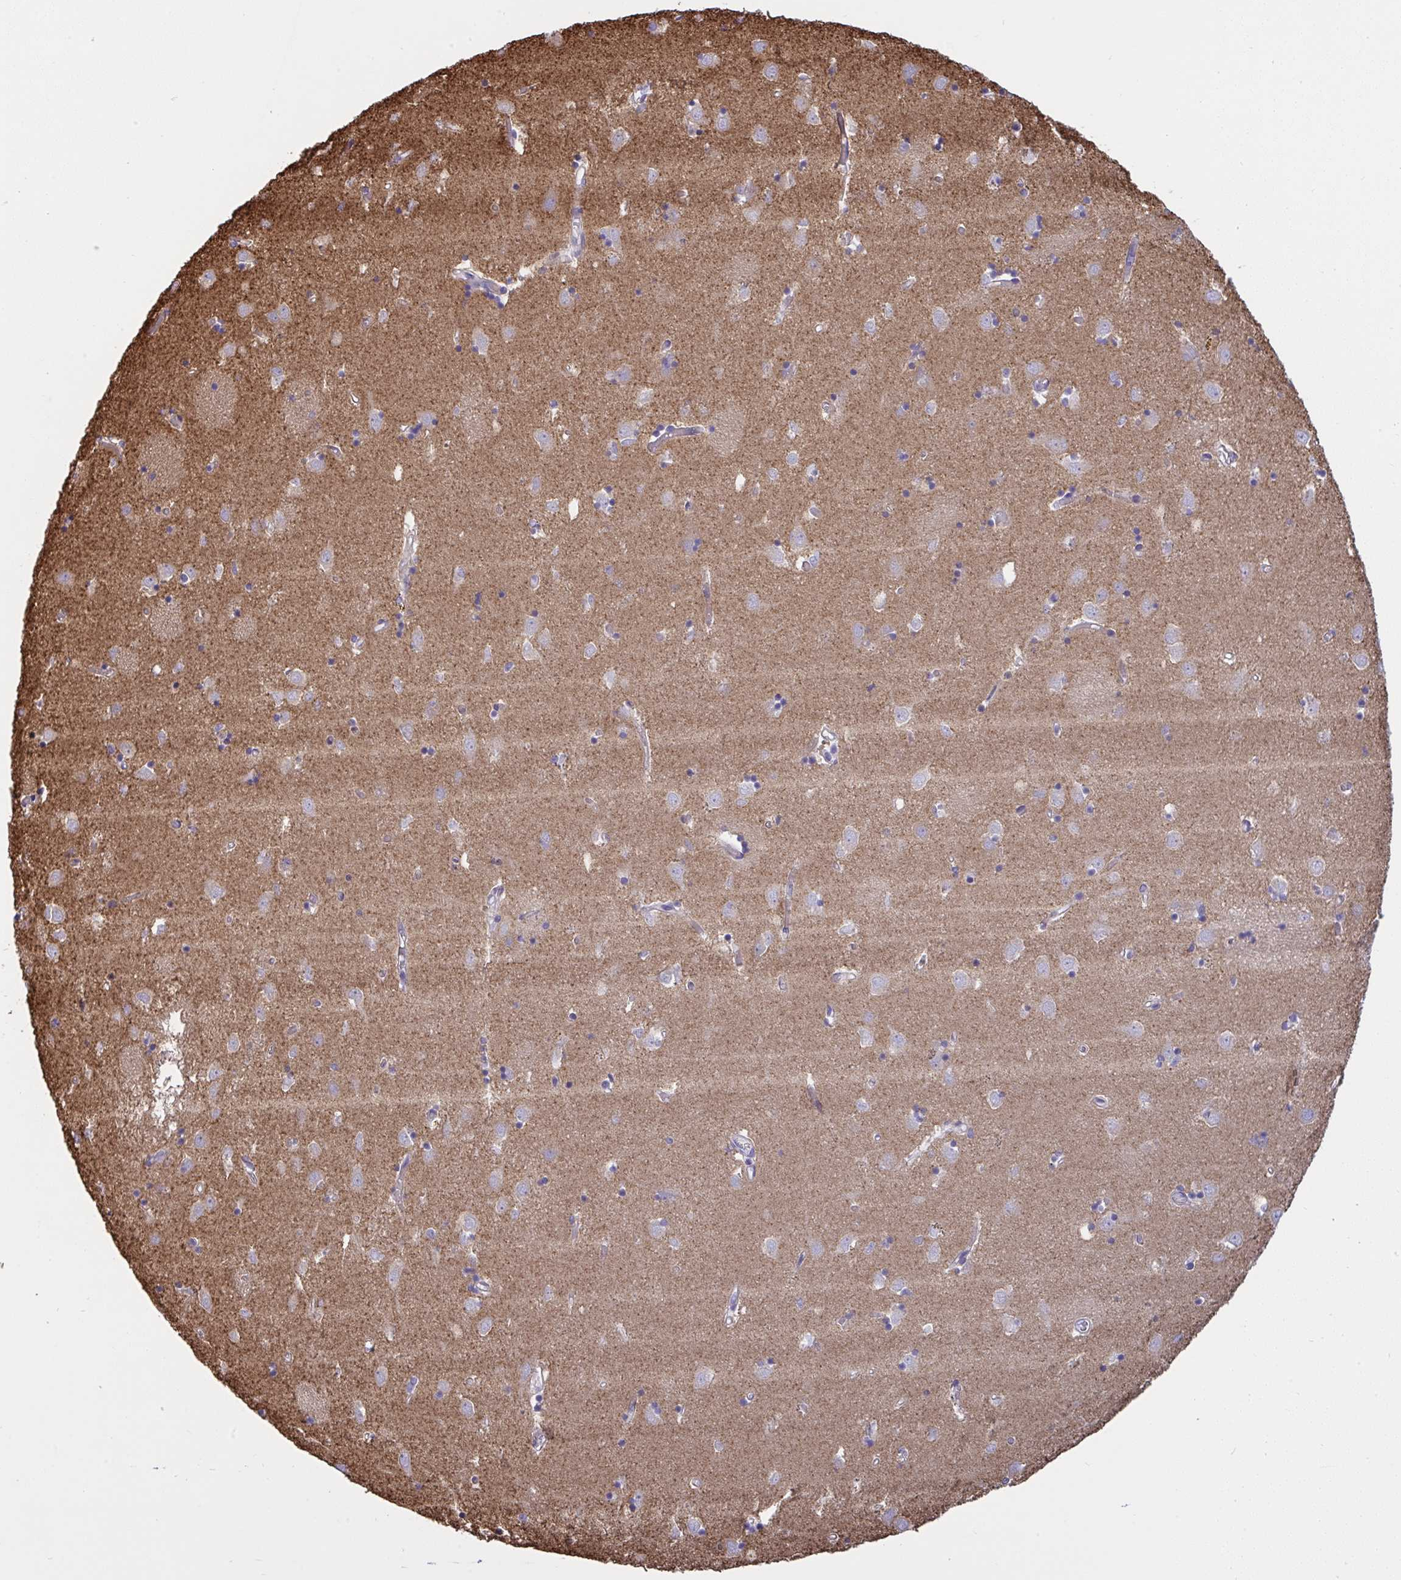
{"staining": {"intensity": "negative", "quantity": "none", "location": "none"}, "tissue": "caudate", "cell_type": "Glial cells", "image_type": "normal", "snomed": [{"axis": "morphology", "description": "Normal tissue, NOS"}, {"axis": "topography", "description": "Lateral ventricle wall"}], "caption": "This image is of unremarkable caudate stained with immunohistochemistry (IHC) to label a protein in brown with the nuclei are counter-stained blue. There is no expression in glial cells.", "gene": "NTN1", "patient": {"sex": "male", "age": 70}}